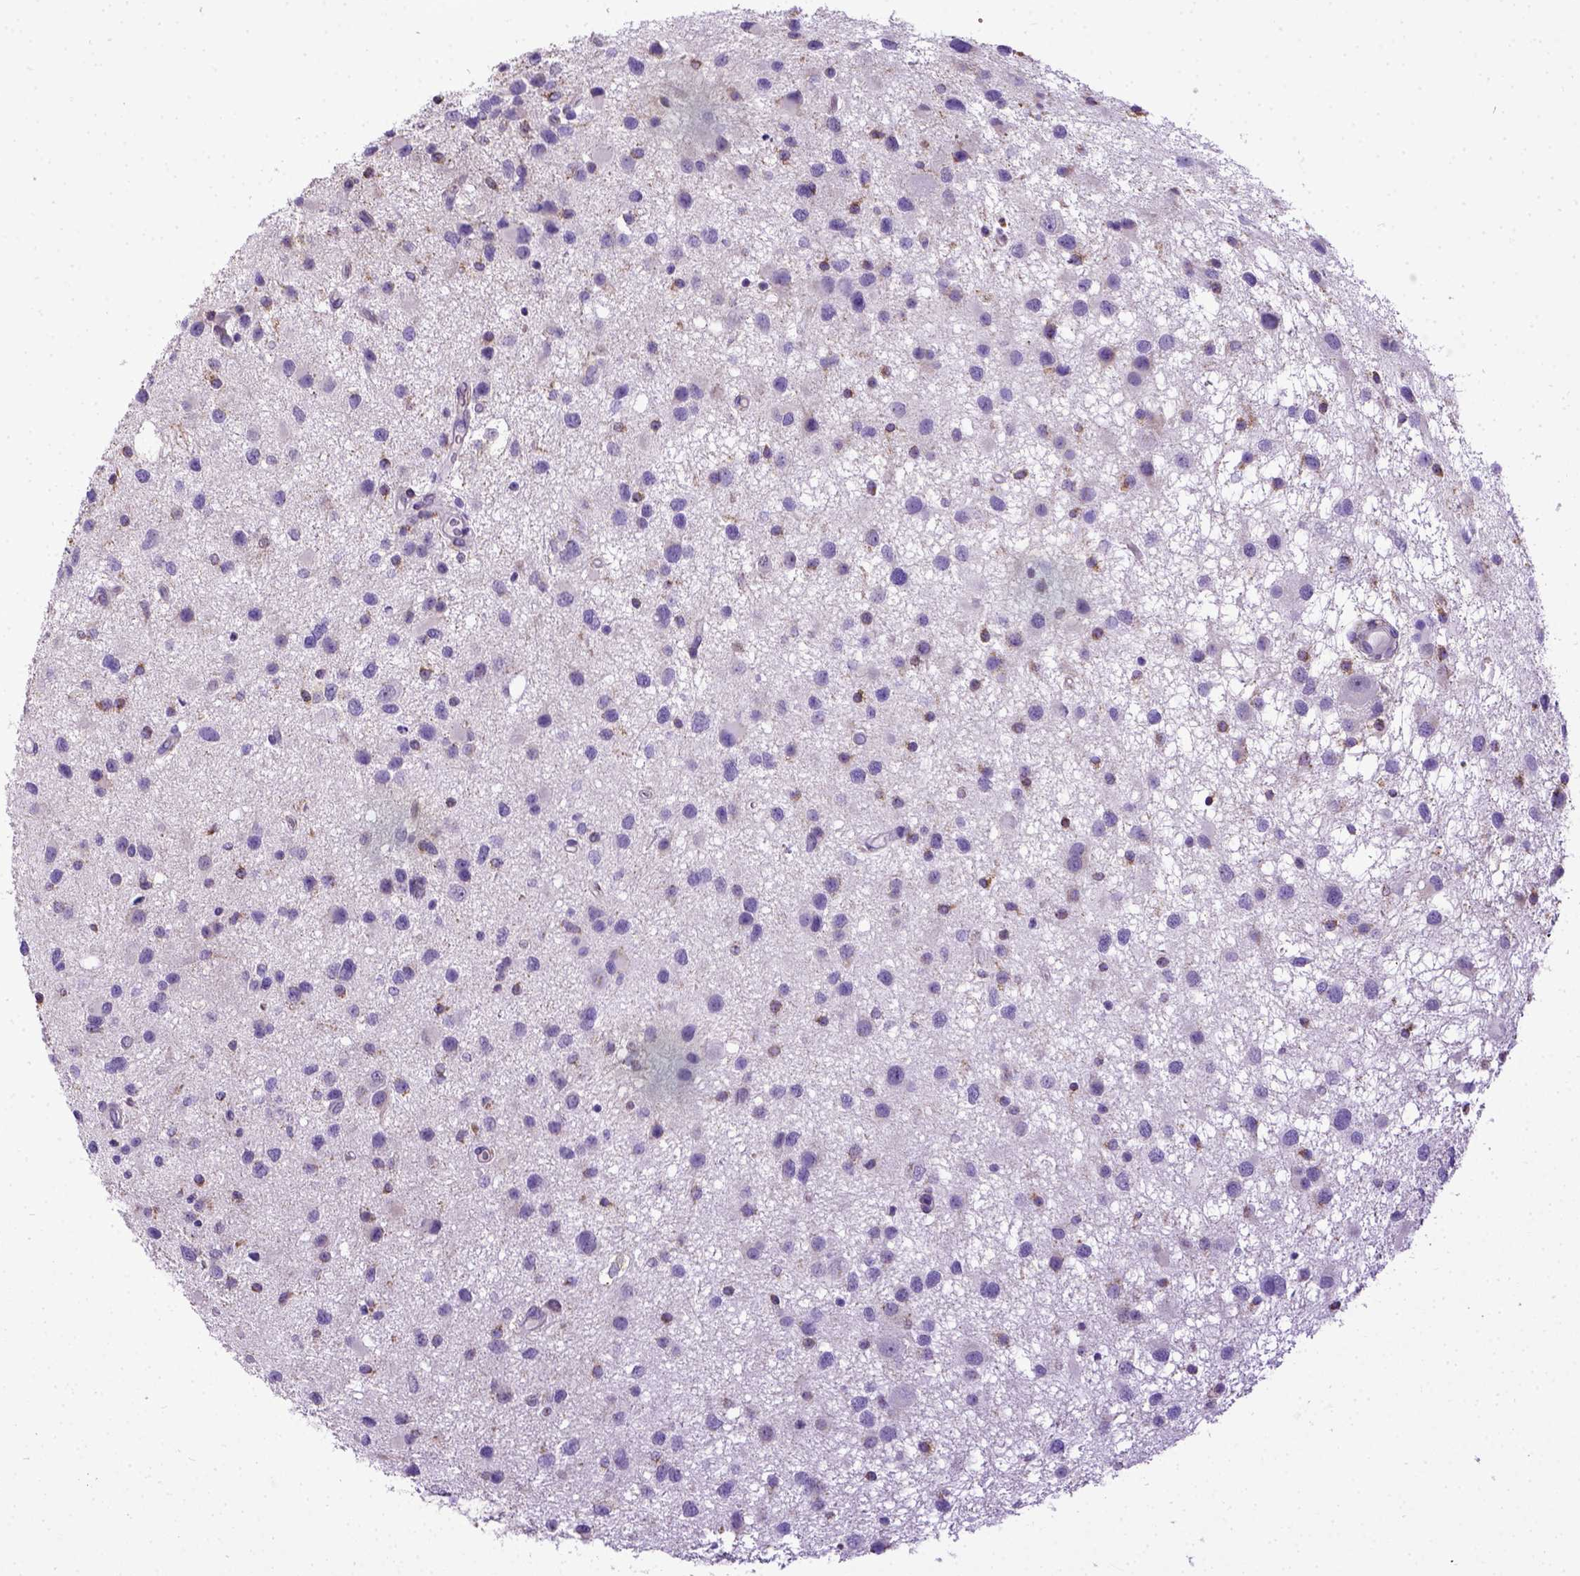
{"staining": {"intensity": "negative", "quantity": "none", "location": "none"}, "tissue": "glioma", "cell_type": "Tumor cells", "image_type": "cancer", "snomed": [{"axis": "morphology", "description": "Glioma, malignant, Low grade"}, {"axis": "topography", "description": "Brain"}], "caption": "Immunohistochemistry (IHC) histopathology image of neoplastic tissue: human malignant glioma (low-grade) stained with DAB reveals no significant protein staining in tumor cells.", "gene": "SPEF1", "patient": {"sex": "female", "age": 32}}